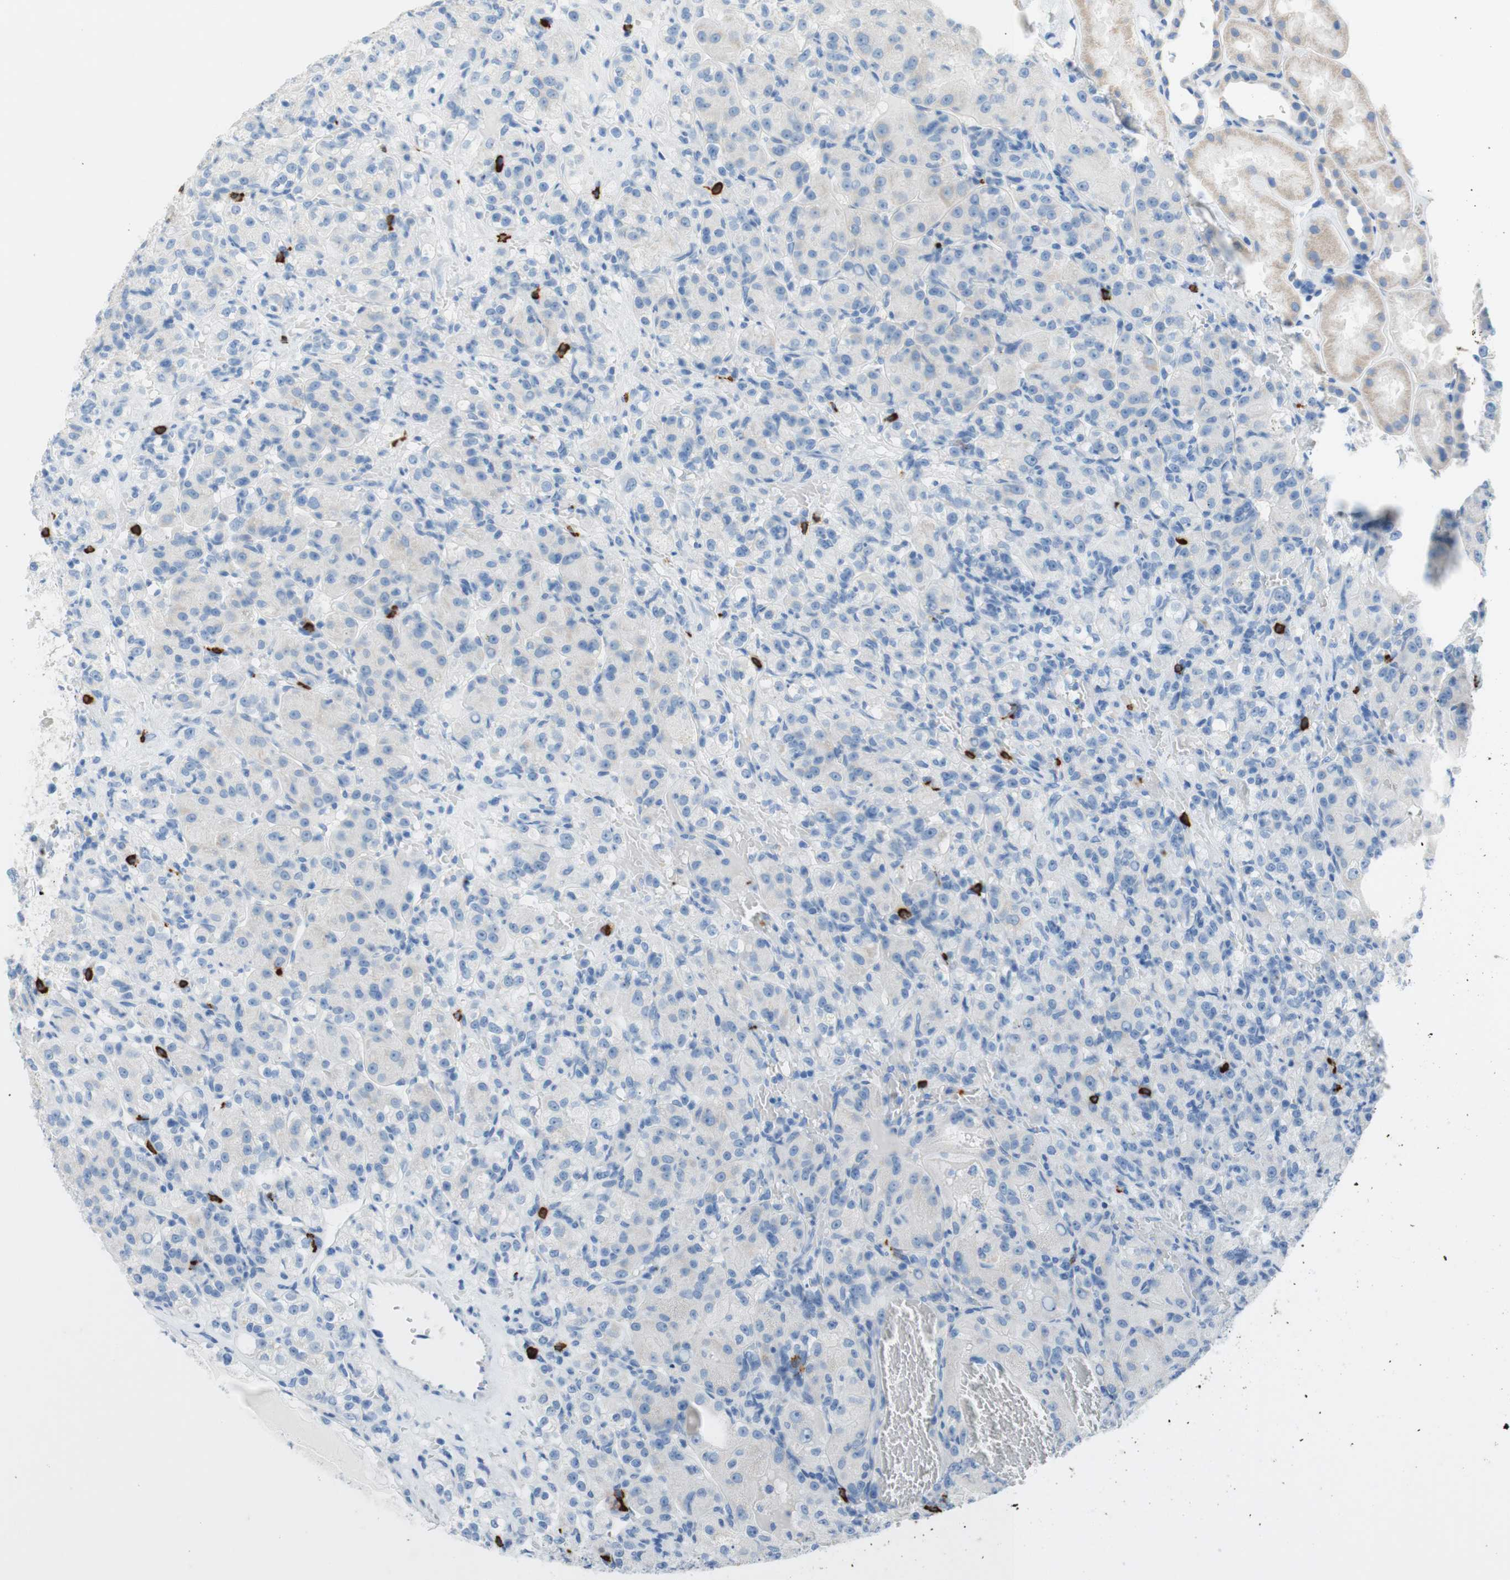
{"staining": {"intensity": "negative", "quantity": "none", "location": "none"}, "tissue": "renal cancer", "cell_type": "Tumor cells", "image_type": "cancer", "snomed": [{"axis": "morphology", "description": "Adenocarcinoma, NOS"}, {"axis": "topography", "description": "Kidney"}], "caption": "A micrograph of renal cancer stained for a protein demonstrates no brown staining in tumor cells.", "gene": "CEACAM1", "patient": {"sex": "male", "age": 61}}